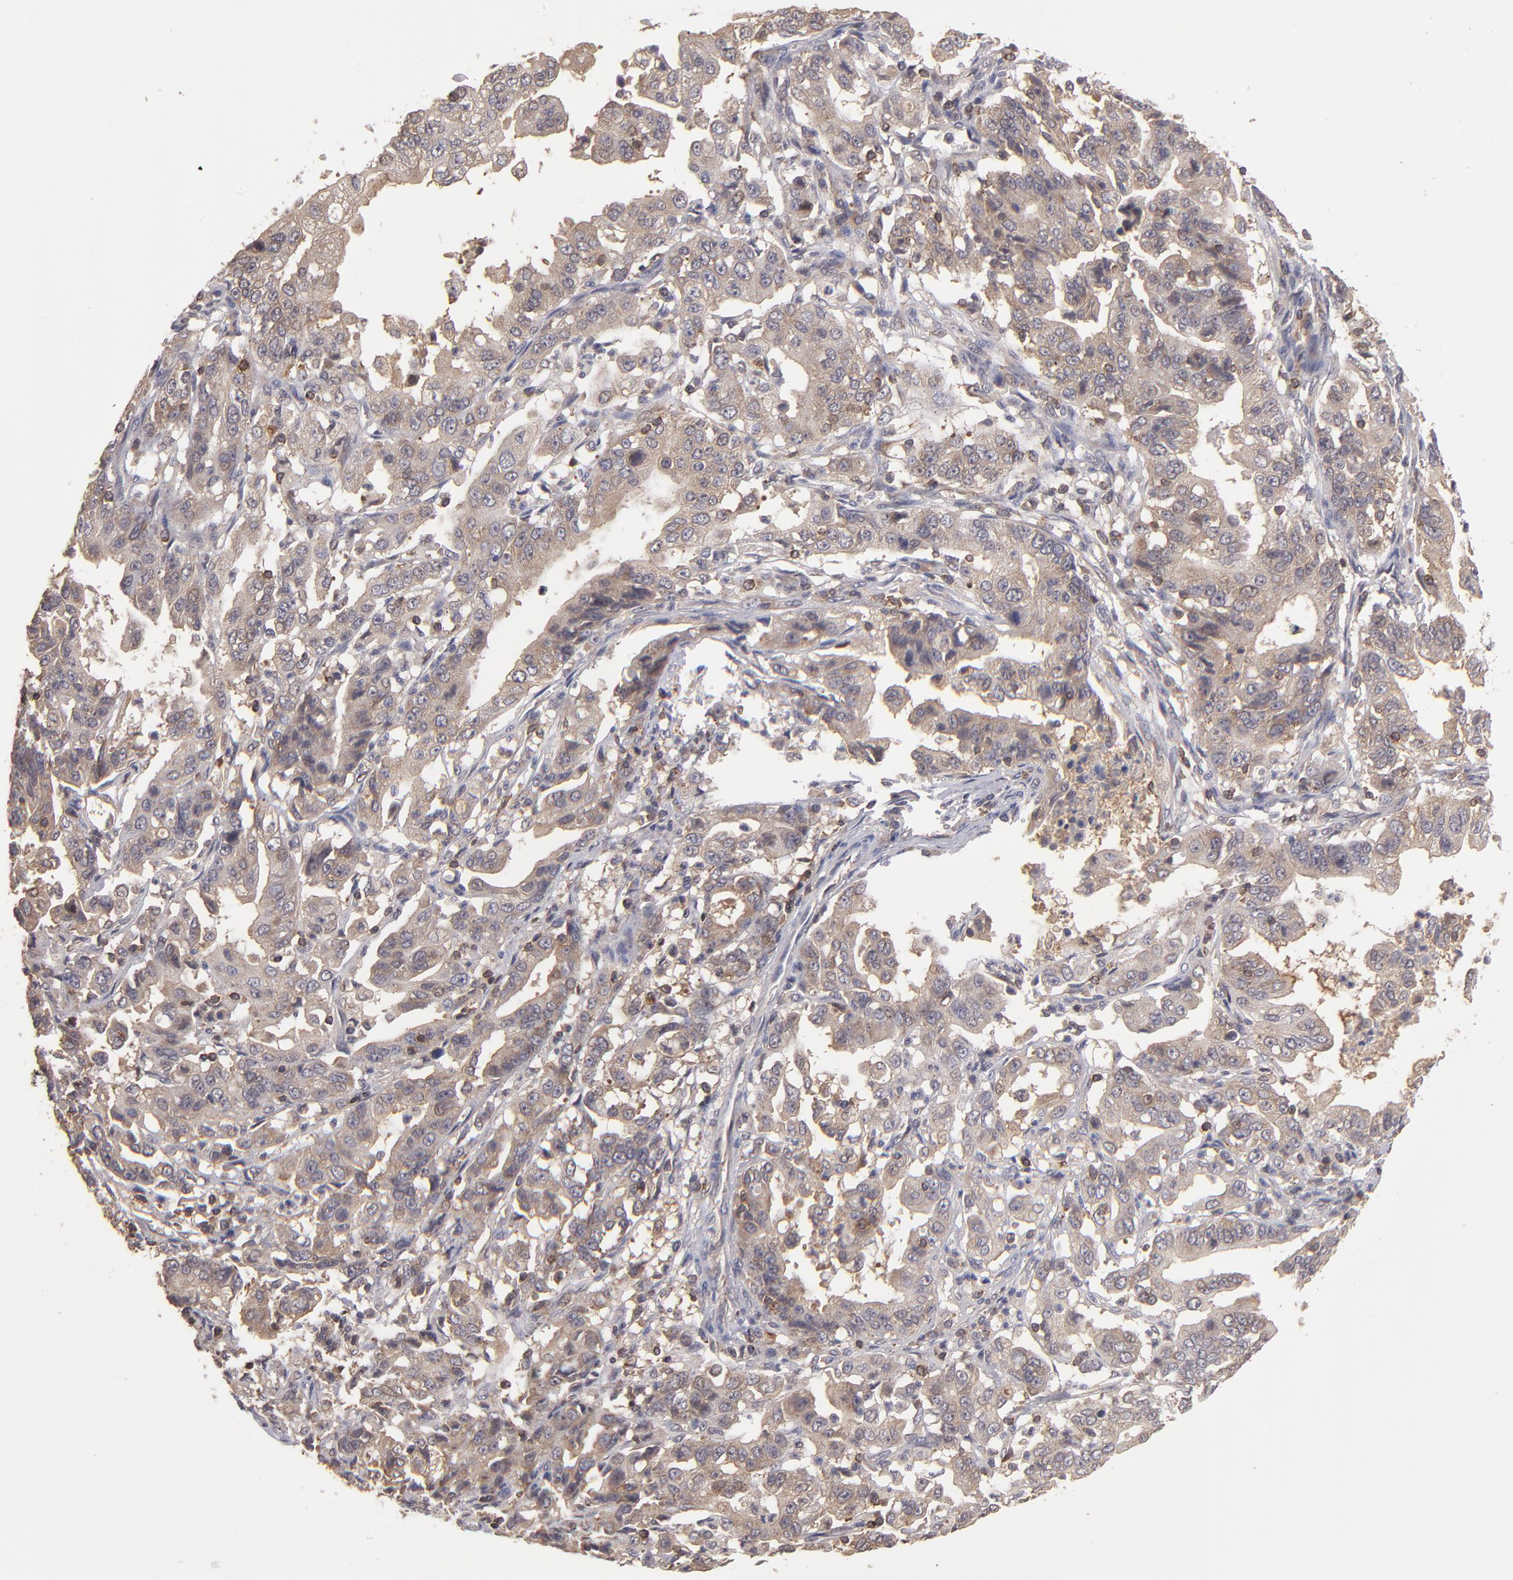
{"staining": {"intensity": "weak", "quantity": "25%-75%", "location": "cytoplasmic/membranous"}, "tissue": "stomach cancer", "cell_type": "Tumor cells", "image_type": "cancer", "snomed": [{"axis": "morphology", "description": "Adenocarcinoma, NOS"}, {"axis": "topography", "description": "Stomach, upper"}], "caption": "Stomach cancer (adenocarcinoma) stained with DAB IHC displays low levels of weak cytoplasmic/membranous positivity in about 25%-75% of tumor cells.", "gene": "NF2", "patient": {"sex": "female", "age": 50}}